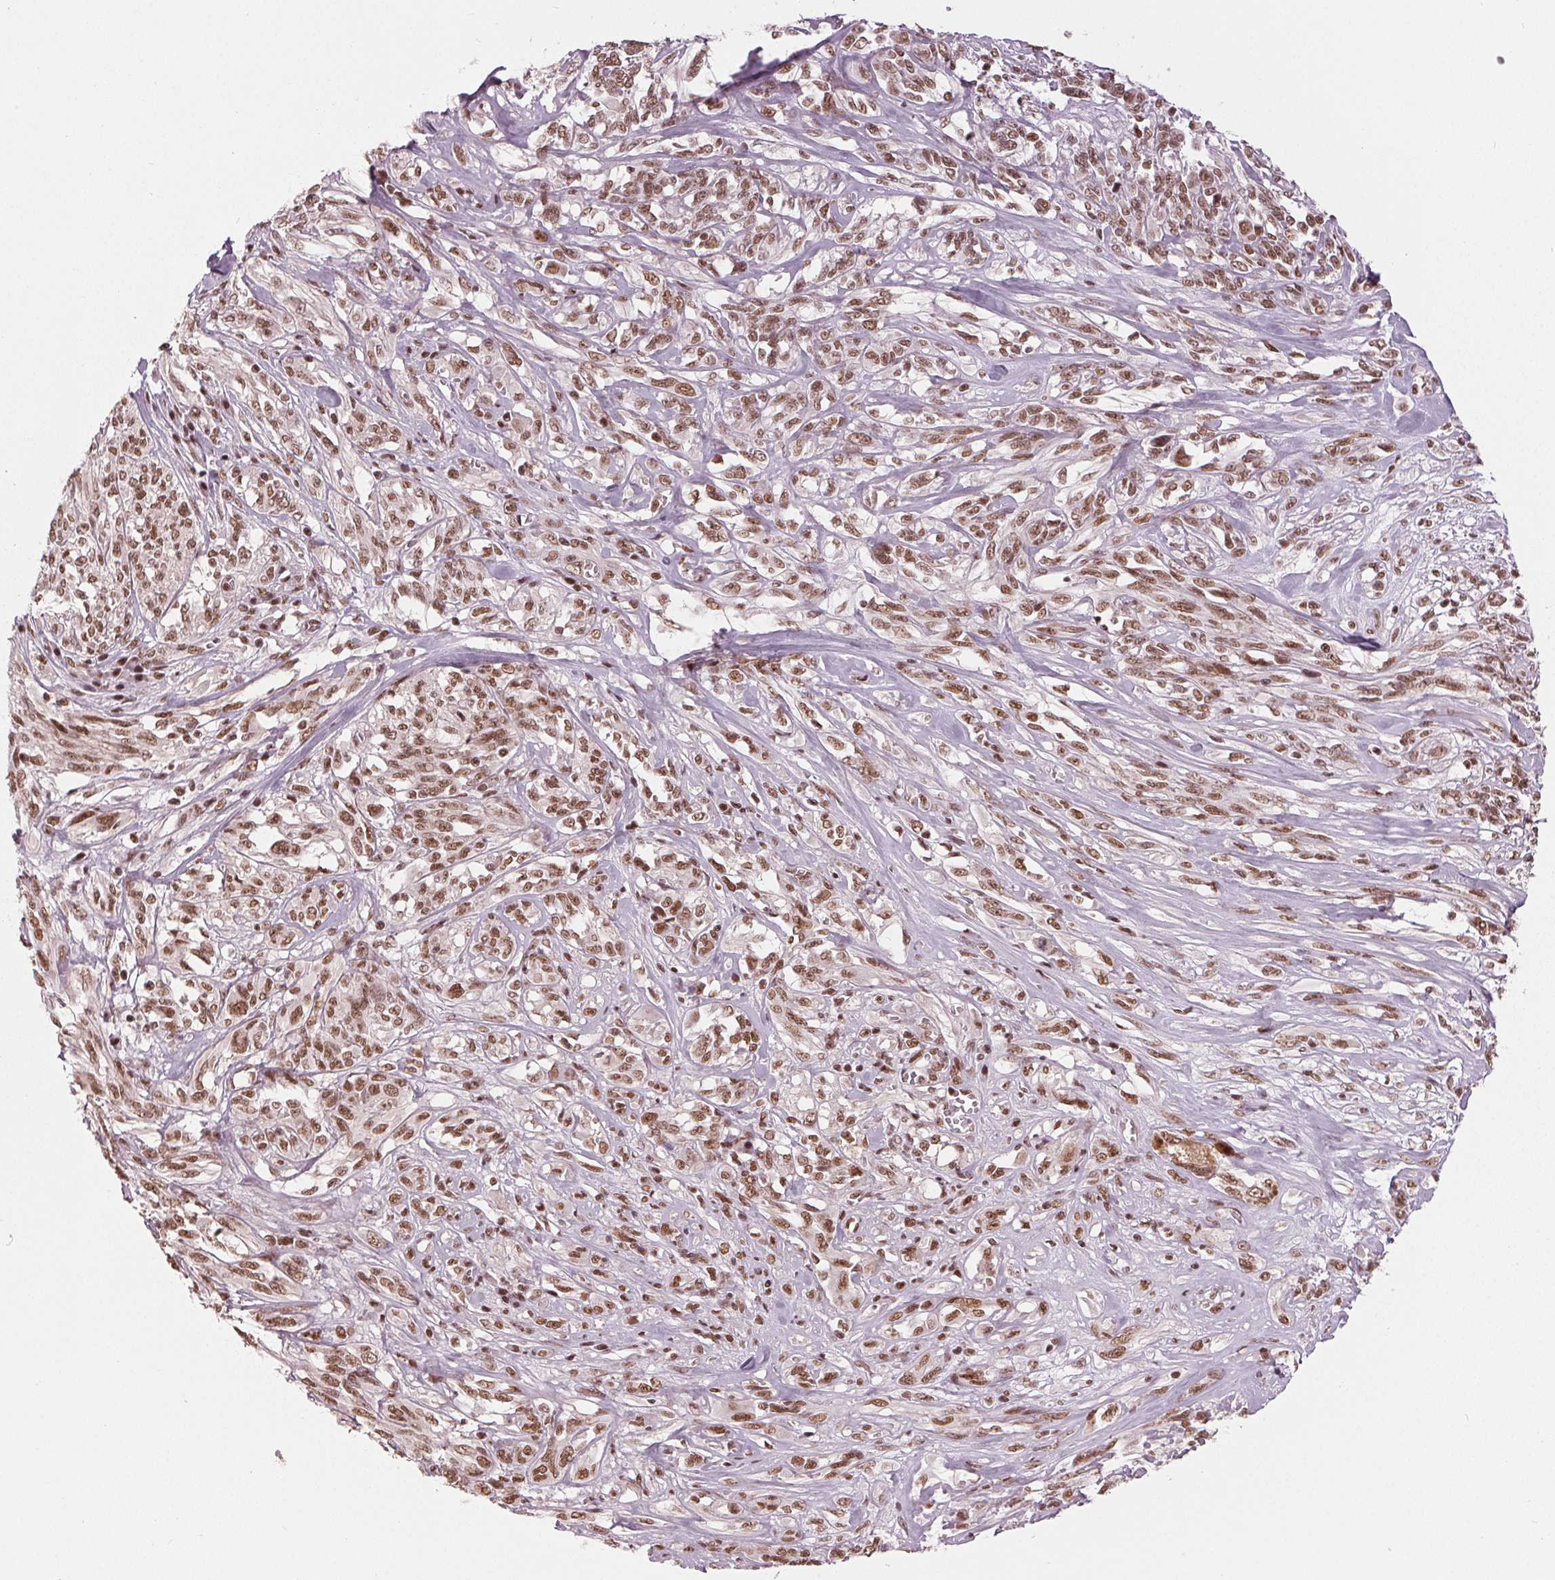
{"staining": {"intensity": "moderate", "quantity": ">75%", "location": "nuclear"}, "tissue": "melanoma", "cell_type": "Tumor cells", "image_type": "cancer", "snomed": [{"axis": "morphology", "description": "Malignant melanoma, NOS"}, {"axis": "topography", "description": "Skin"}], "caption": "This is a photomicrograph of IHC staining of melanoma, which shows moderate expression in the nuclear of tumor cells.", "gene": "LSM2", "patient": {"sex": "female", "age": 91}}